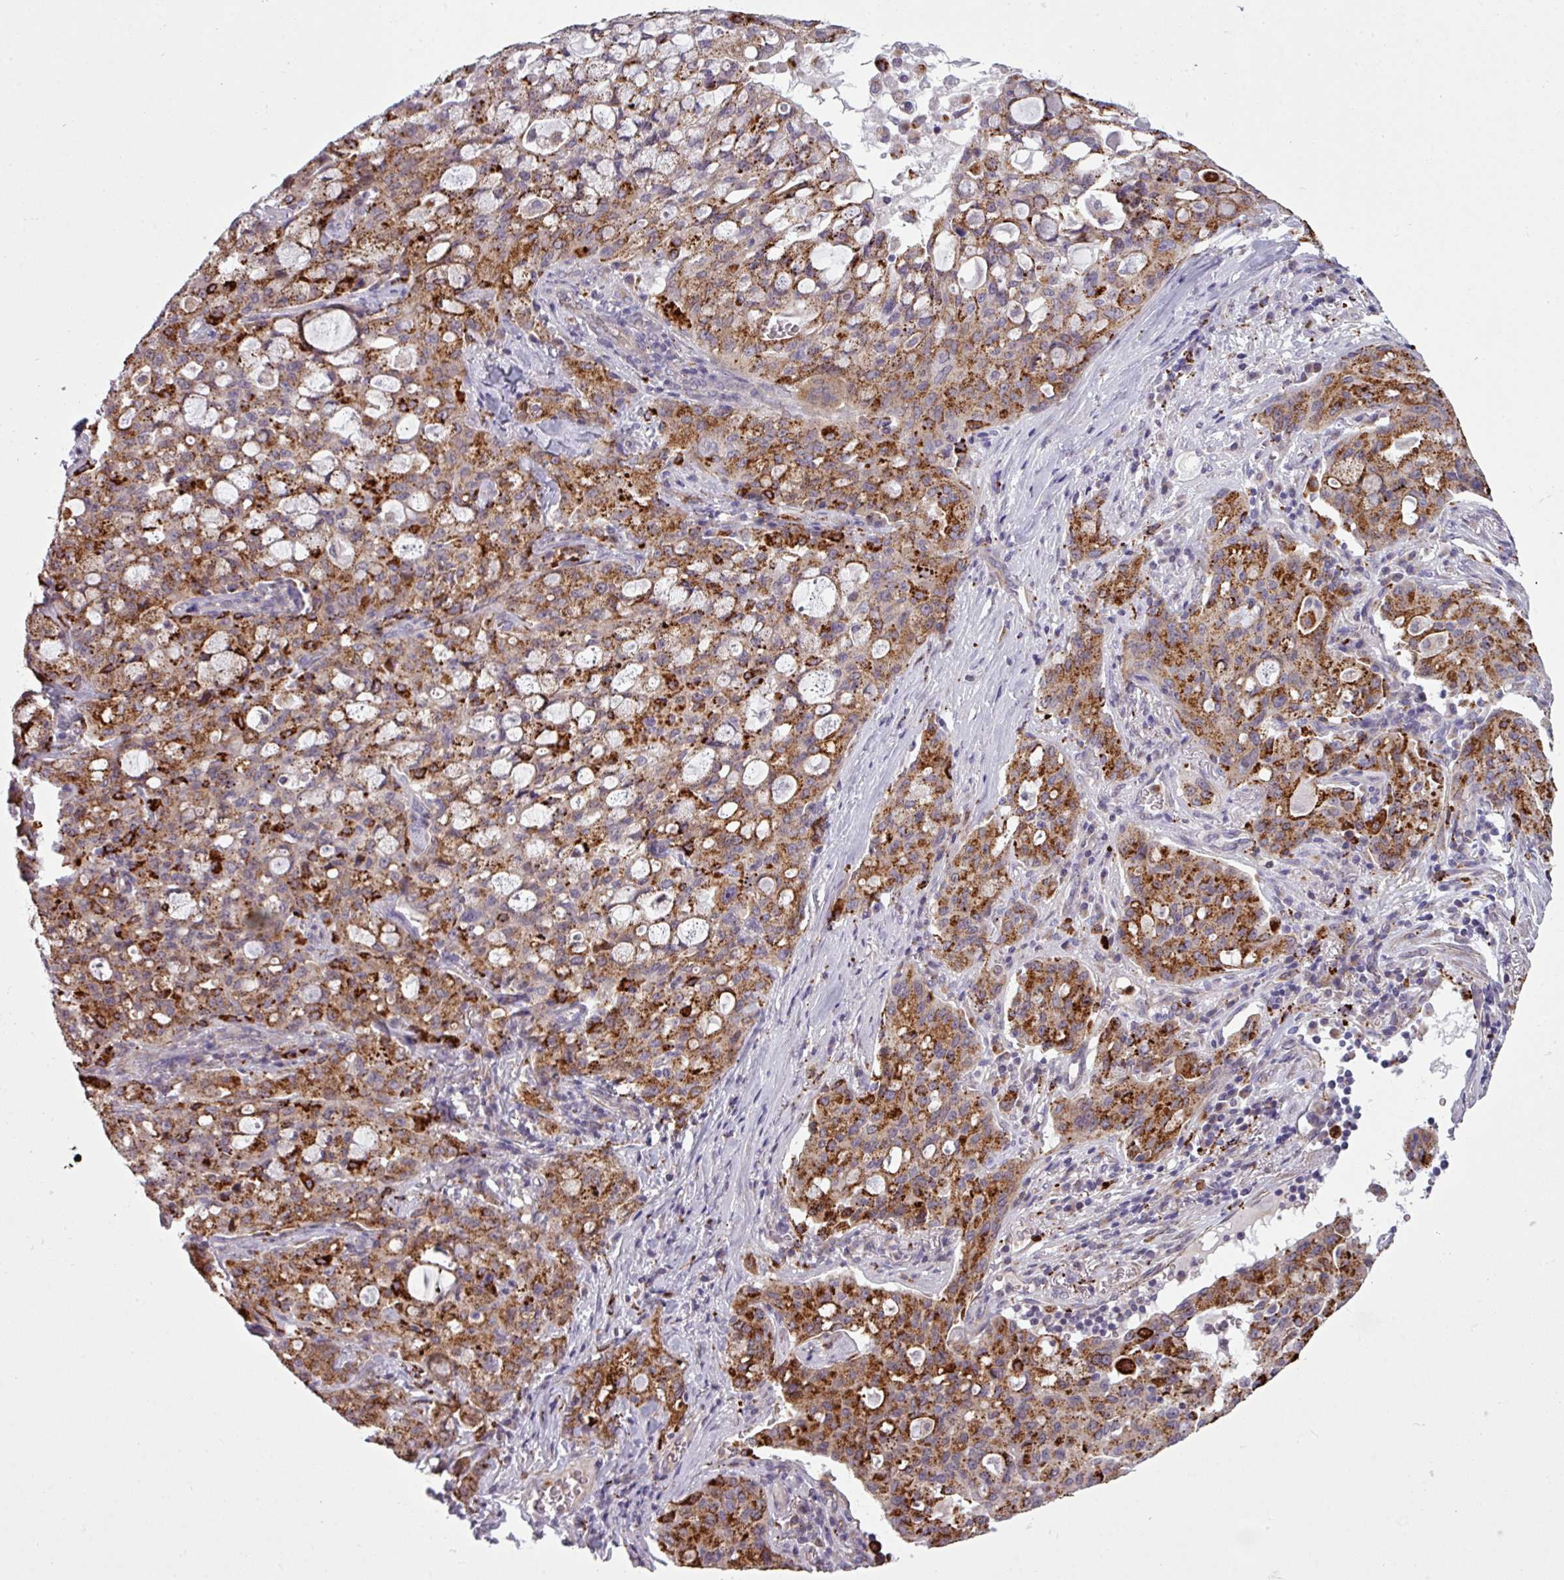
{"staining": {"intensity": "strong", "quantity": ">75%", "location": "cytoplasmic/membranous"}, "tissue": "lung cancer", "cell_type": "Tumor cells", "image_type": "cancer", "snomed": [{"axis": "morphology", "description": "Adenocarcinoma, NOS"}, {"axis": "topography", "description": "Lung"}], "caption": "Human lung cancer (adenocarcinoma) stained for a protein (brown) exhibits strong cytoplasmic/membranous positive staining in about >75% of tumor cells.", "gene": "MAP7D2", "patient": {"sex": "female", "age": 44}}